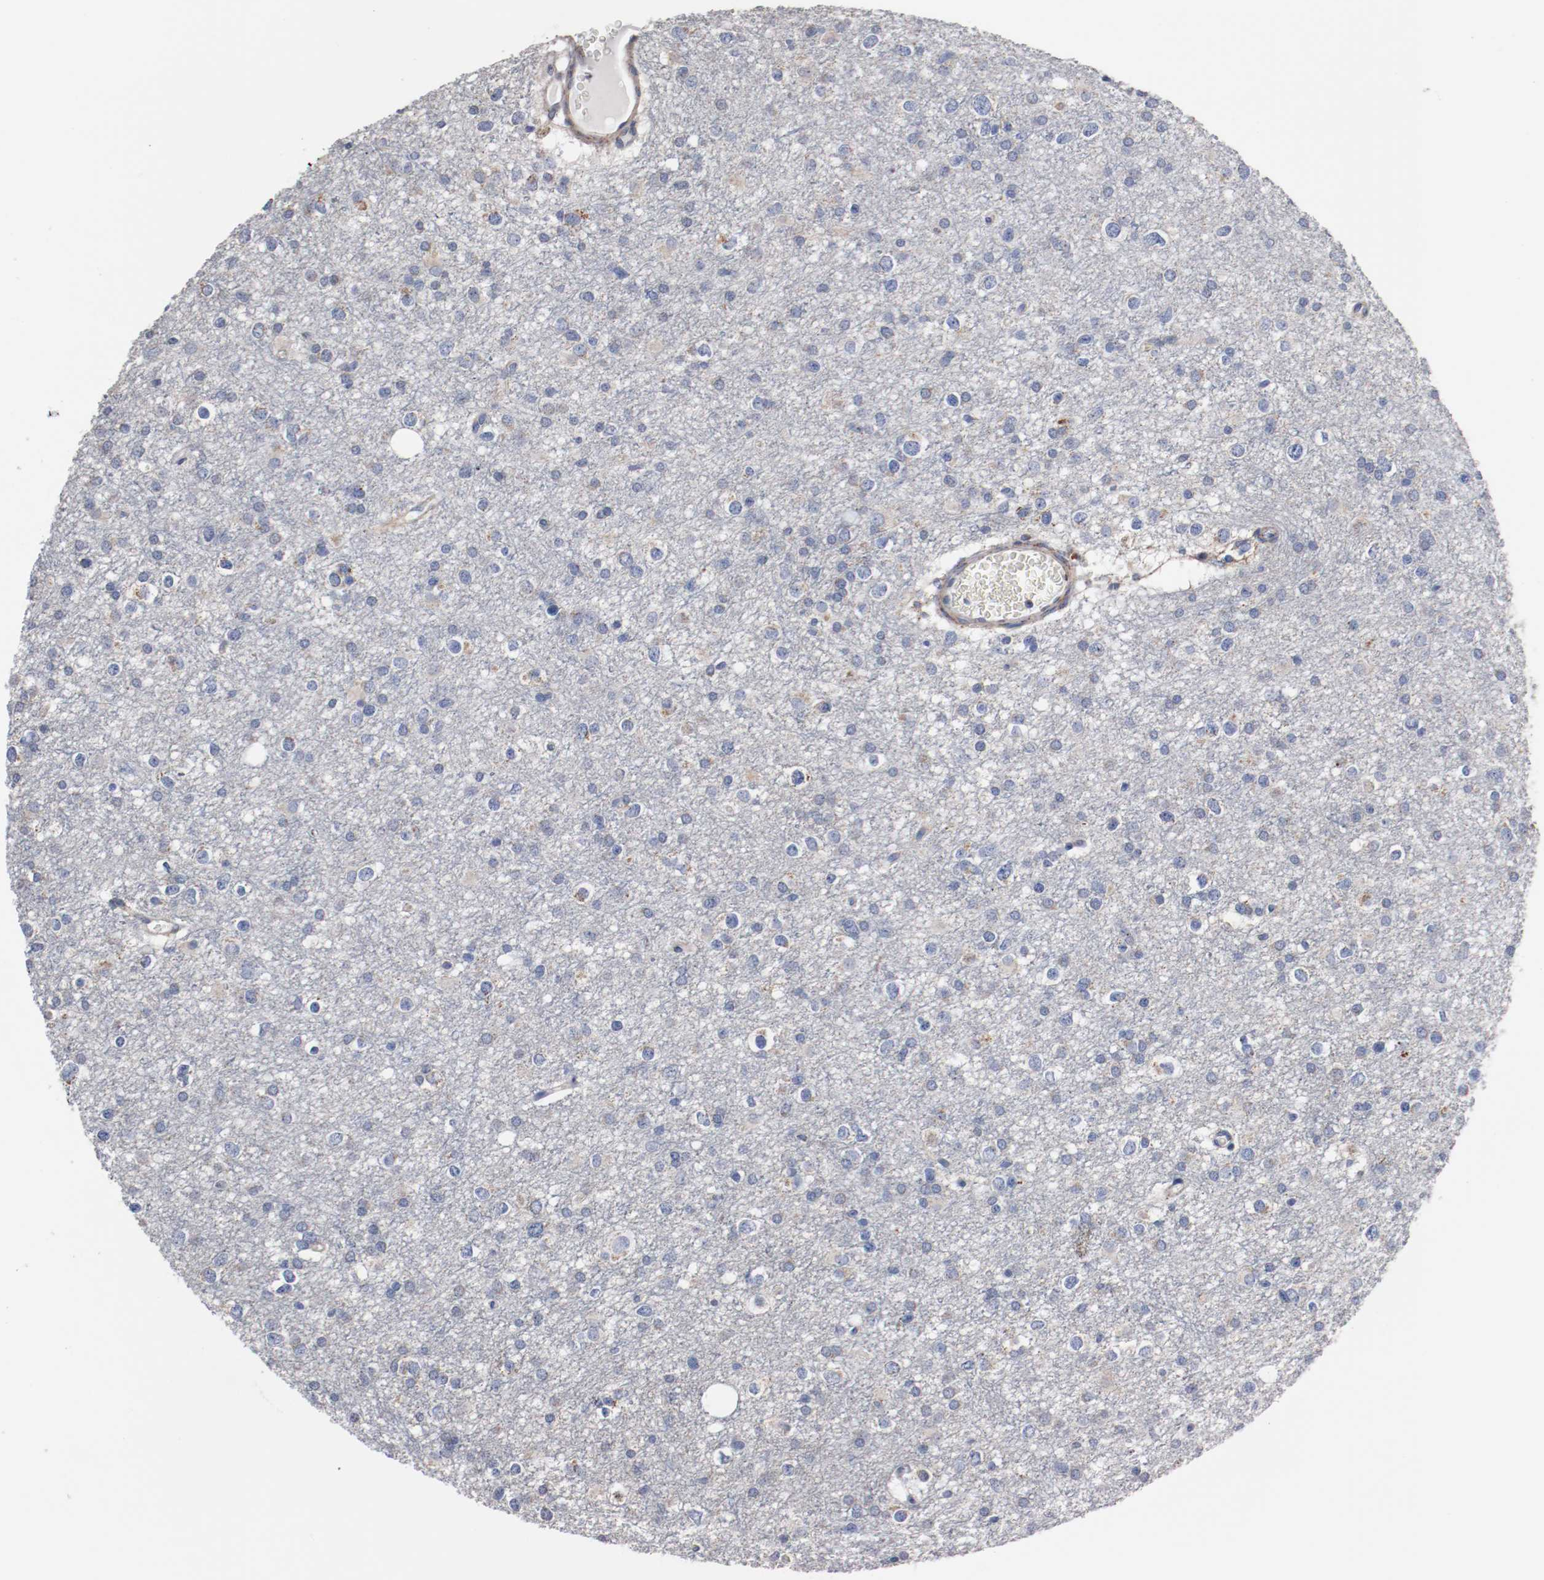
{"staining": {"intensity": "negative", "quantity": "none", "location": "none"}, "tissue": "glioma", "cell_type": "Tumor cells", "image_type": "cancer", "snomed": [{"axis": "morphology", "description": "Glioma, malignant, Low grade"}, {"axis": "topography", "description": "Brain"}], "caption": "Protein analysis of malignant glioma (low-grade) displays no significant expression in tumor cells.", "gene": "TUBD1", "patient": {"sex": "male", "age": 42}}